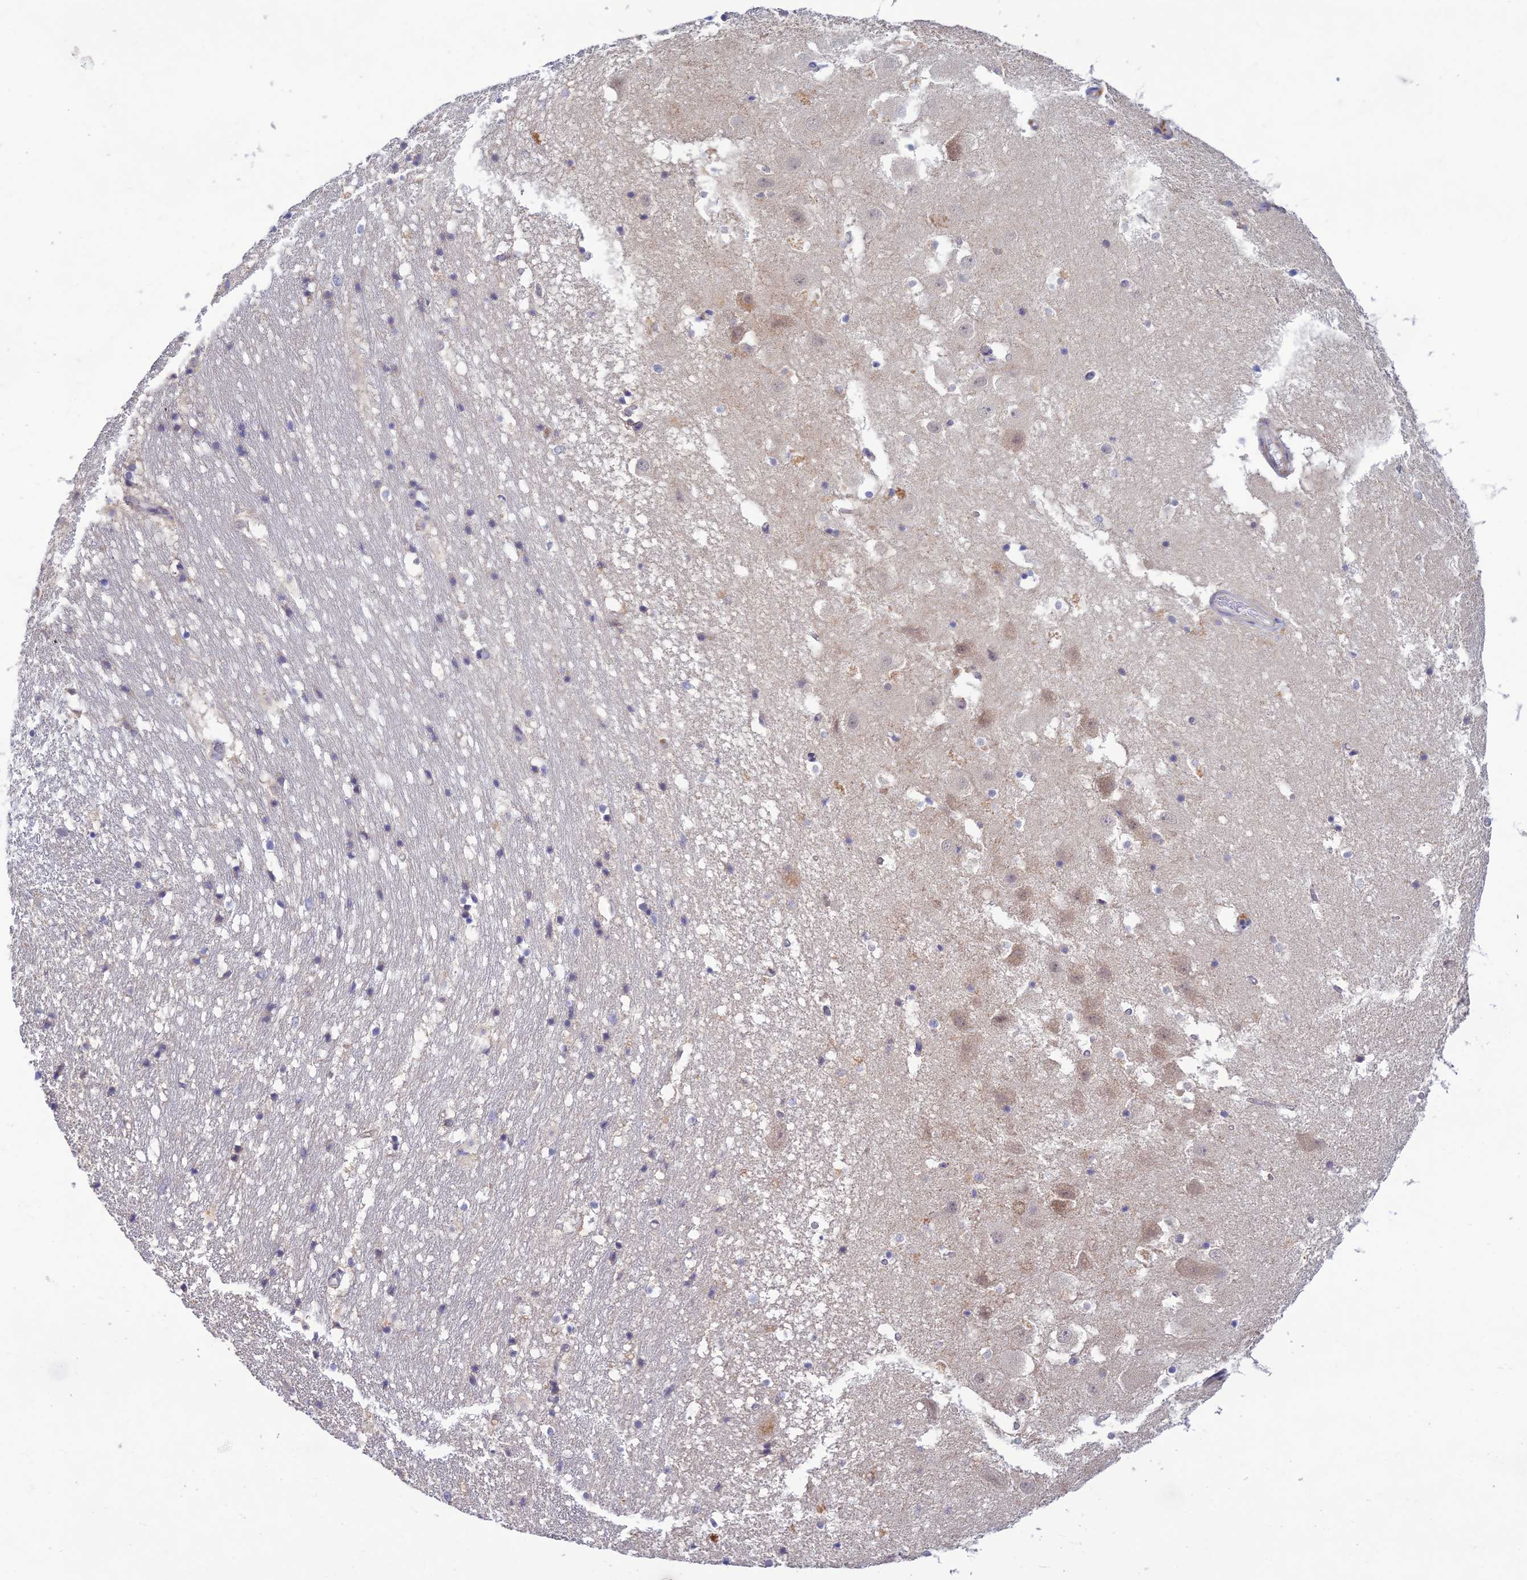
{"staining": {"intensity": "negative", "quantity": "none", "location": "none"}, "tissue": "hippocampus", "cell_type": "Glial cells", "image_type": "normal", "snomed": [{"axis": "morphology", "description": "Normal tissue, NOS"}, {"axis": "topography", "description": "Hippocampus"}], "caption": "This is a photomicrograph of immunohistochemistry staining of unremarkable hippocampus, which shows no positivity in glial cells.", "gene": "FASTKD5", "patient": {"sex": "female", "age": 52}}